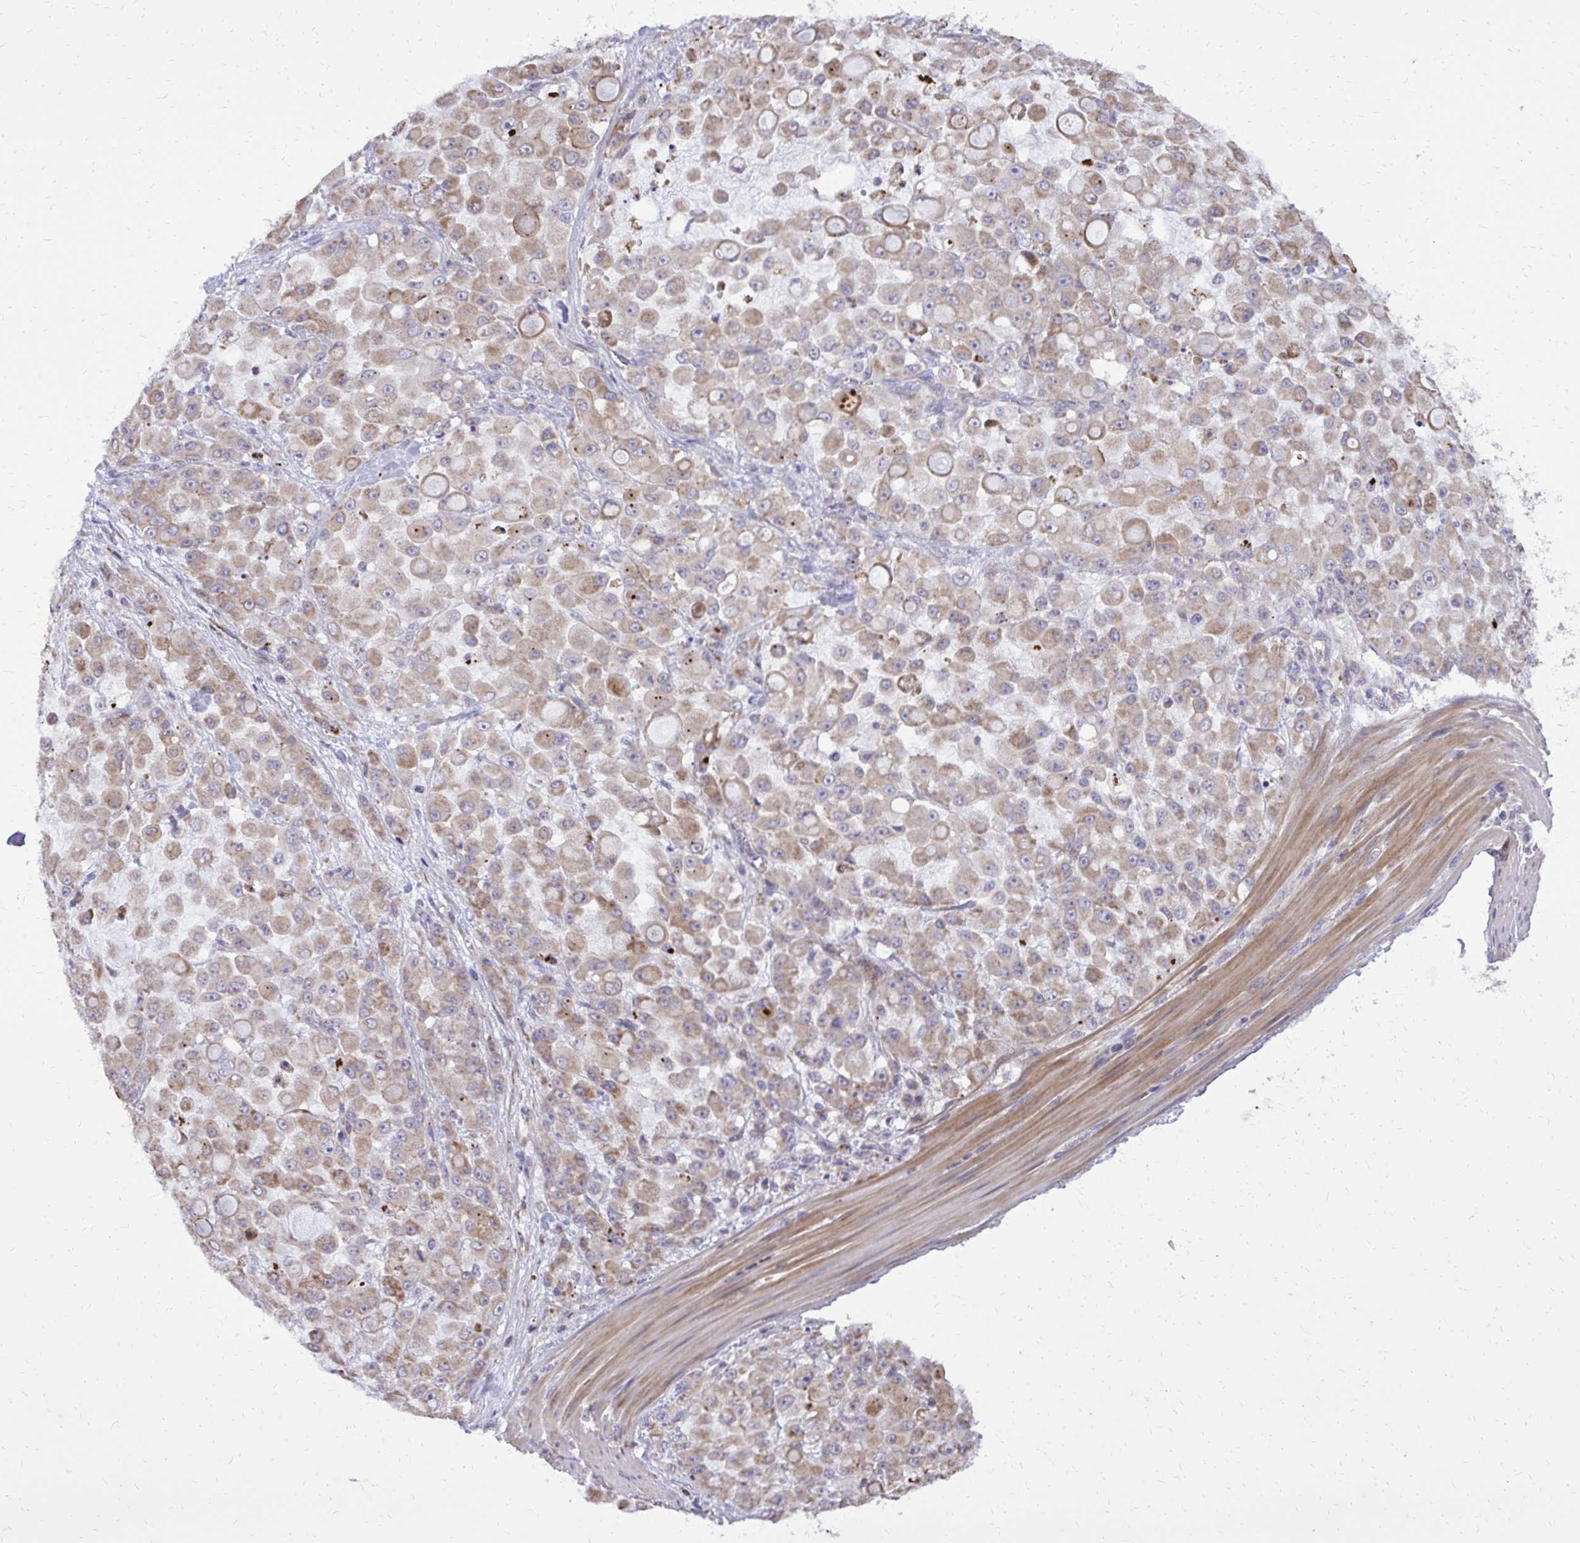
{"staining": {"intensity": "weak", "quantity": ">75%", "location": "cytoplasmic/membranous"}, "tissue": "stomach cancer", "cell_type": "Tumor cells", "image_type": "cancer", "snomed": [{"axis": "morphology", "description": "Adenocarcinoma, NOS"}, {"axis": "topography", "description": "Stomach"}], "caption": "Approximately >75% of tumor cells in human stomach cancer (adenocarcinoma) show weak cytoplasmic/membranous protein positivity as visualized by brown immunohistochemical staining.", "gene": "ABCC3", "patient": {"sex": "female", "age": 76}}